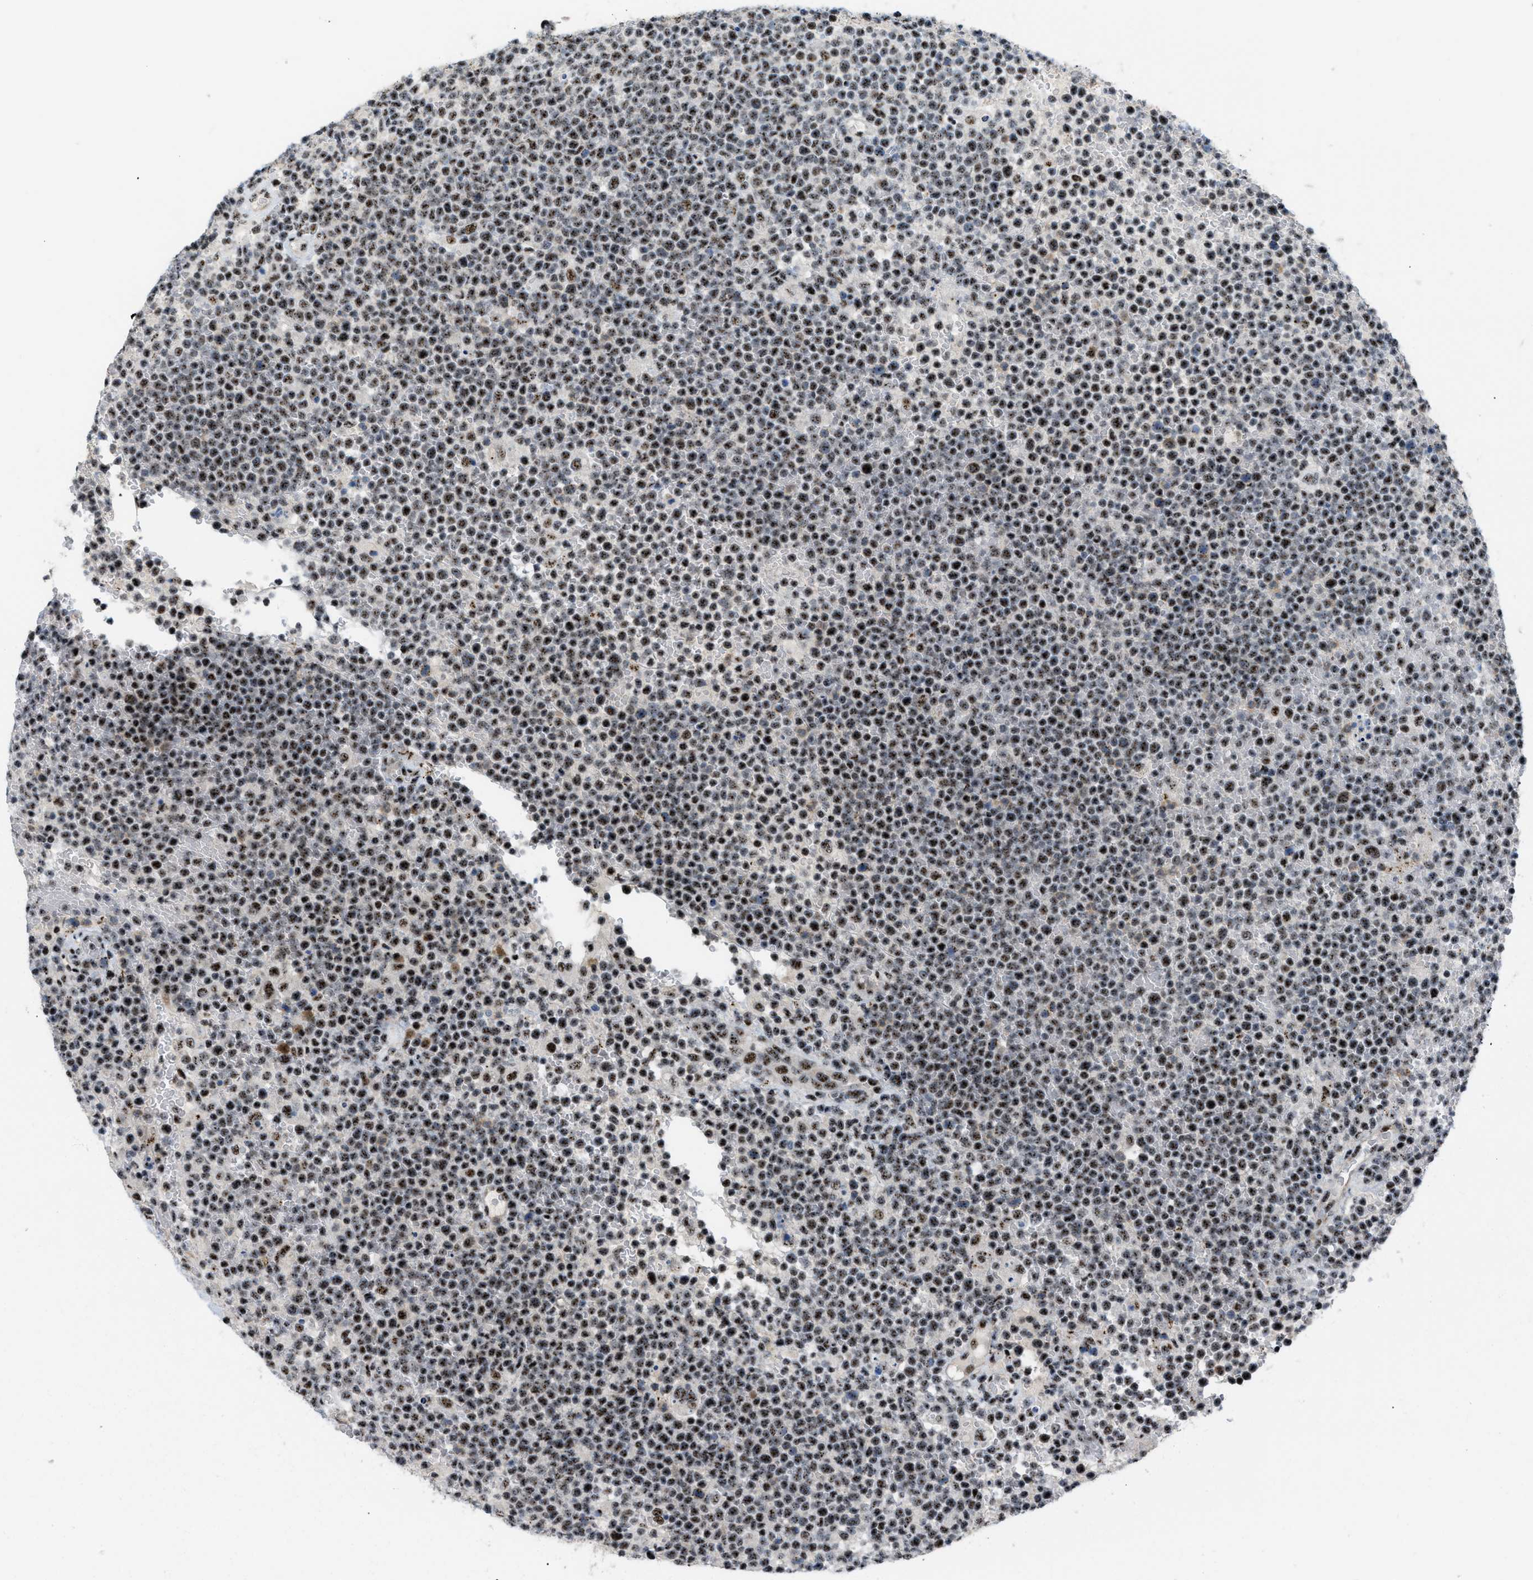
{"staining": {"intensity": "moderate", "quantity": ">75%", "location": "nuclear"}, "tissue": "lymphoma", "cell_type": "Tumor cells", "image_type": "cancer", "snomed": [{"axis": "morphology", "description": "Malignant lymphoma, non-Hodgkin's type, High grade"}, {"axis": "topography", "description": "Lymph node"}], "caption": "This is a histology image of immunohistochemistry staining of lymphoma, which shows moderate expression in the nuclear of tumor cells.", "gene": "CDR2", "patient": {"sex": "male", "age": 61}}